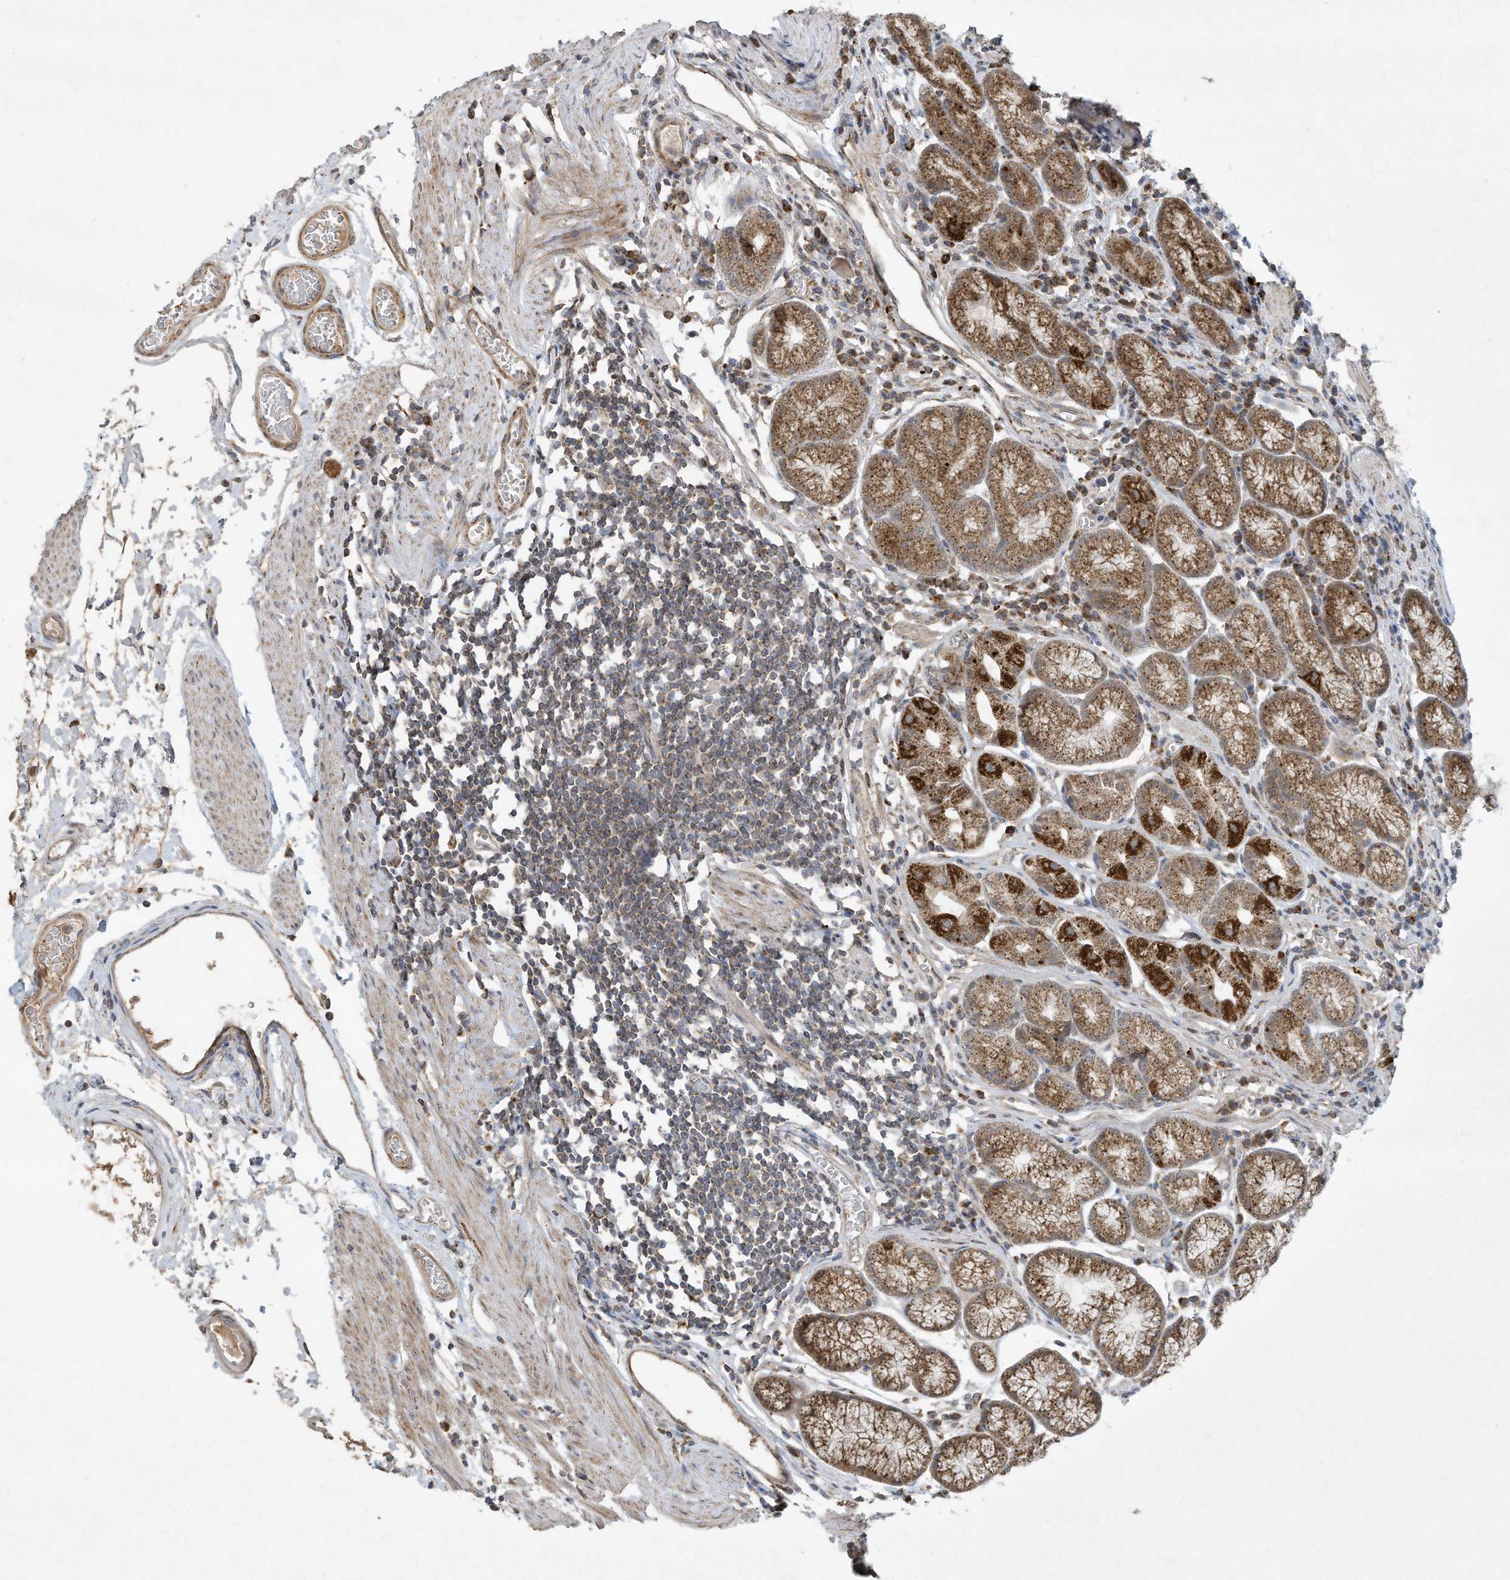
{"staining": {"intensity": "strong", "quantity": ">75%", "location": "cytoplasmic/membranous"}, "tissue": "stomach", "cell_type": "Glandular cells", "image_type": "normal", "snomed": [{"axis": "morphology", "description": "Normal tissue, NOS"}, {"axis": "topography", "description": "Stomach"}], "caption": "Brown immunohistochemical staining in unremarkable stomach exhibits strong cytoplasmic/membranous positivity in approximately >75% of glandular cells.", "gene": "C2orf74", "patient": {"sex": "male", "age": 55}}